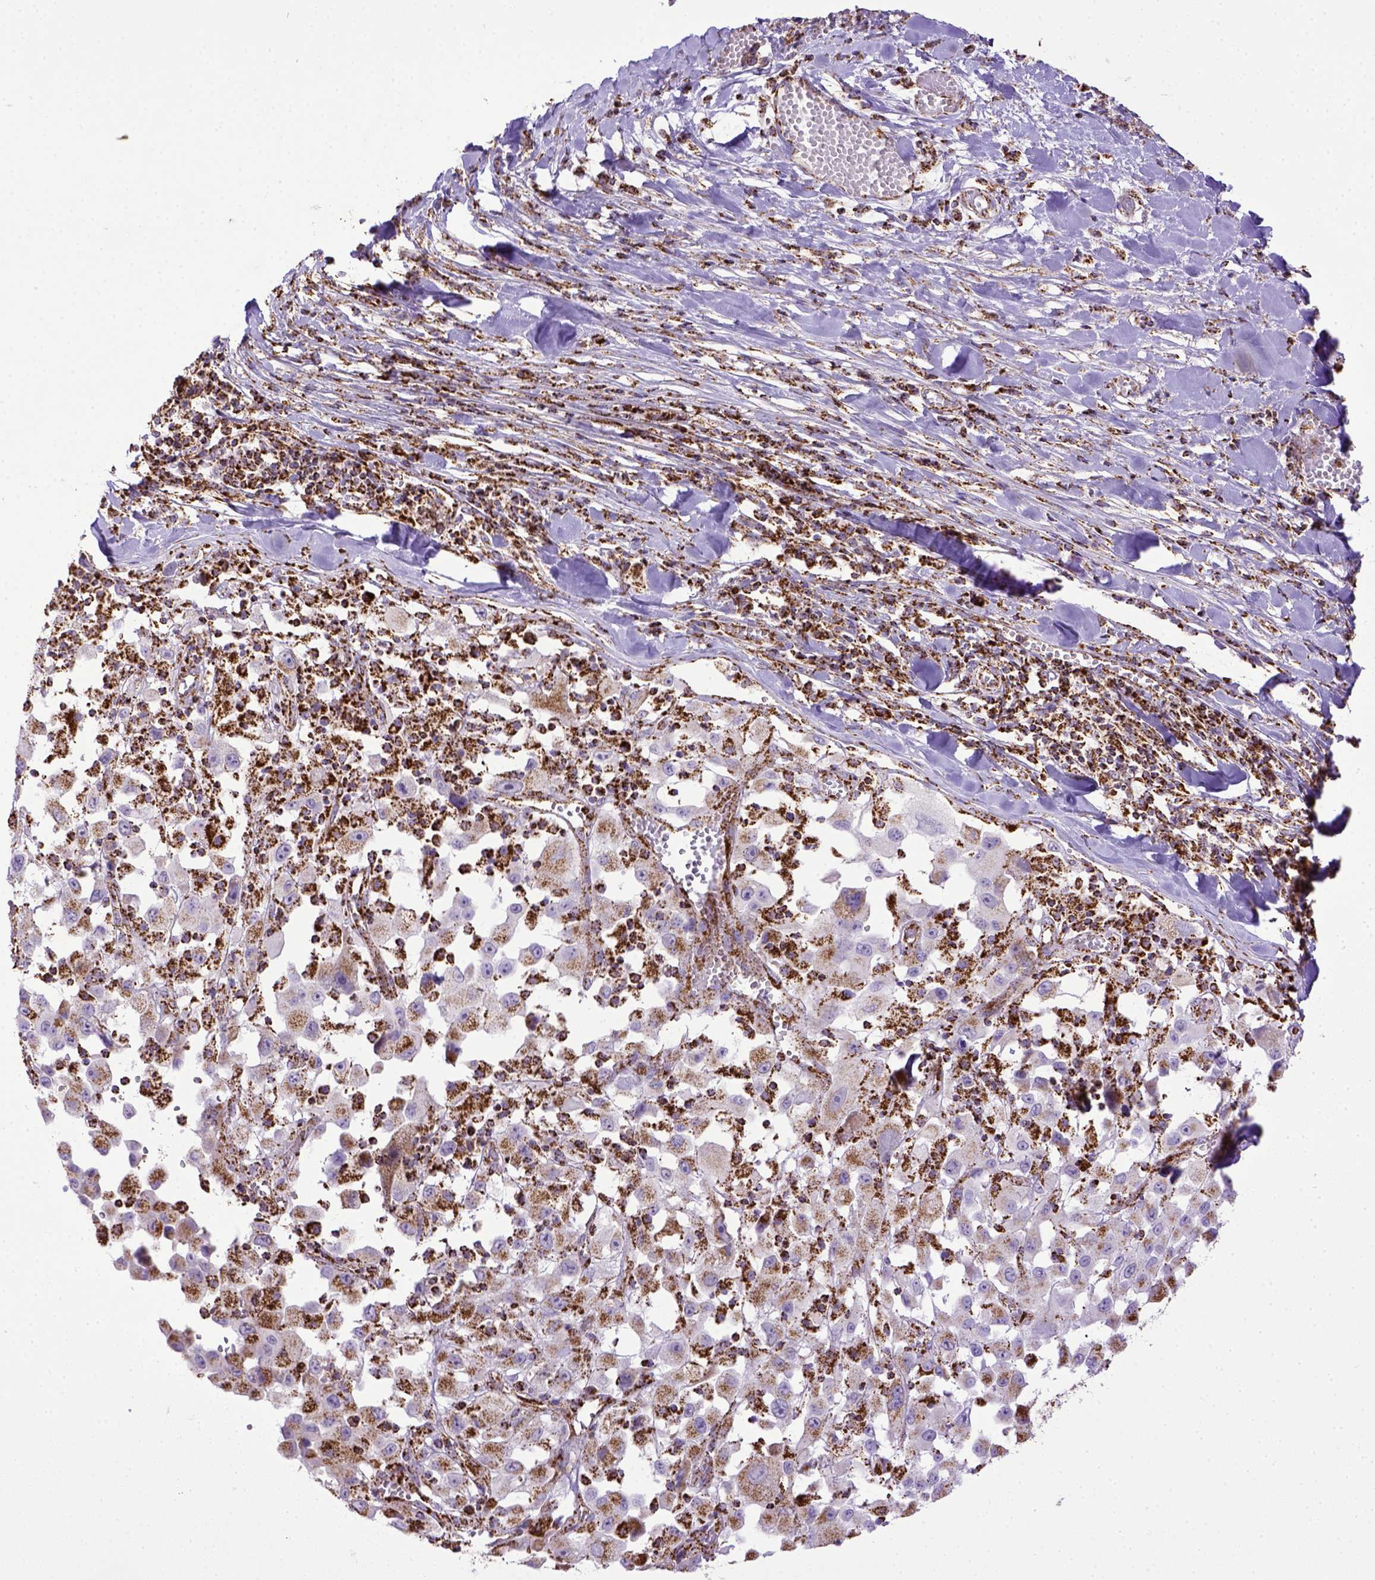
{"staining": {"intensity": "moderate", "quantity": ">75%", "location": "cytoplasmic/membranous"}, "tissue": "melanoma", "cell_type": "Tumor cells", "image_type": "cancer", "snomed": [{"axis": "morphology", "description": "Malignant melanoma, Metastatic site"}, {"axis": "topography", "description": "Lymph node"}], "caption": "A micrograph of malignant melanoma (metastatic site) stained for a protein displays moderate cytoplasmic/membranous brown staining in tumor cells.", "gene": "MT-CO1", "patient": {"sex": "male", "age": 50}}